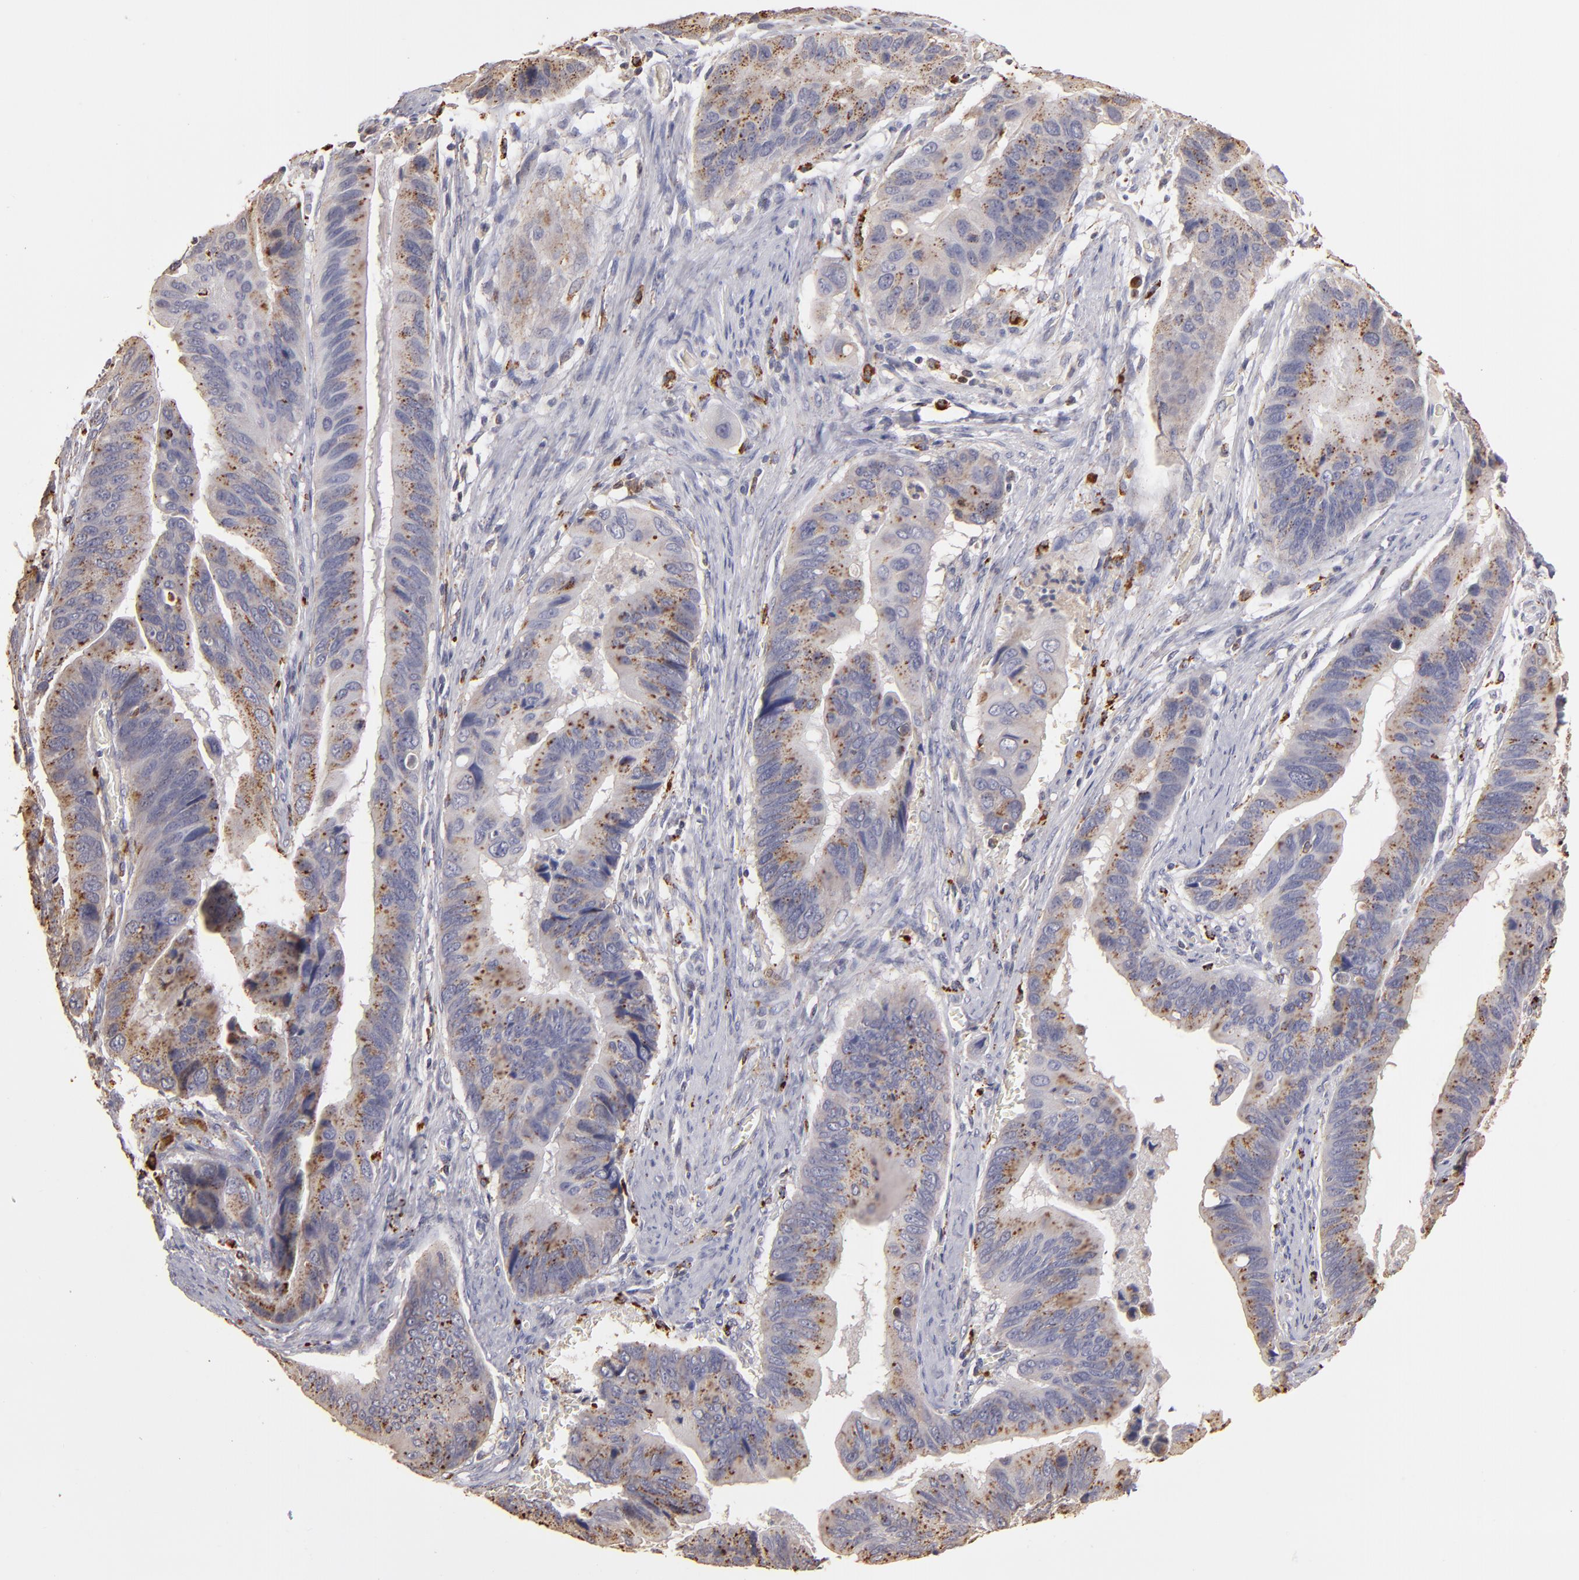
{"staining": {"intensity": "weak", "quantity": ">75%", "location": "cytoplasmic/membranous"}, "tissue": "stomach cancer", "cell_type": "Tumor cells", "image_type": "cancer", "snomed": [{"axis": "morphology", "description": "Adenocarcinoma, NOS"}, {"axis": "topography", "description": "Stomach, upper"}], "caption": "Stomach cancer was stained to show a protein in brown. There is low levels of weak cytoplasmic/membranous positivity in about >75% of tumor cells.", "gene": "TRAF1", "patient": {"sex": "male", "age": 80}}